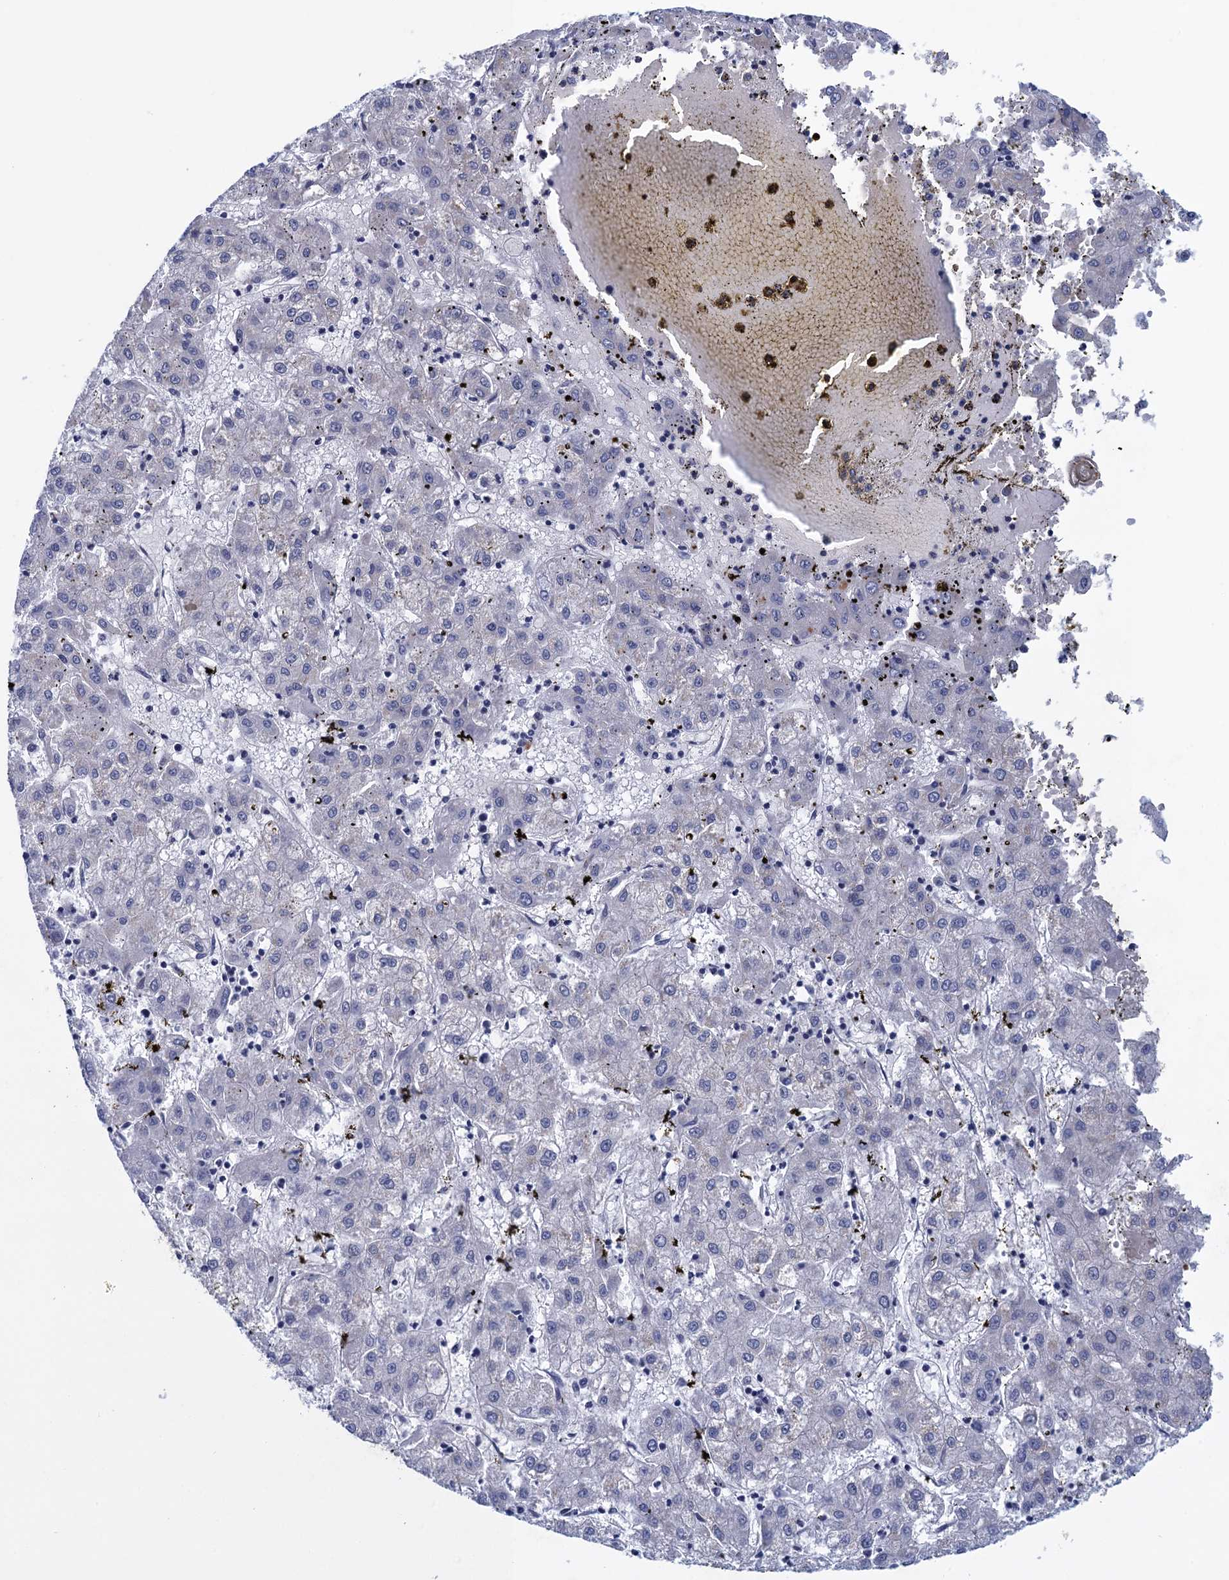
{"staining": {"intensity": "negative", "quantity": "none", "location": "none"}, "tissue": "liver cancer", "cell_type": "Tumor cells", "image_type": "cancer", "snomed": [{"axis": "morphology", "description": "Carcinoma, Hepatocellular, NOS"}, {"axis": "topography", "description": "Liver"}], "caption": "DAB immunohistochemical staining of liver hepatocellular carcinoma exhibits no significant positivity in tumor cells.", "gene": "SCEL", "patient": {"sex": "male", "age": 72}}